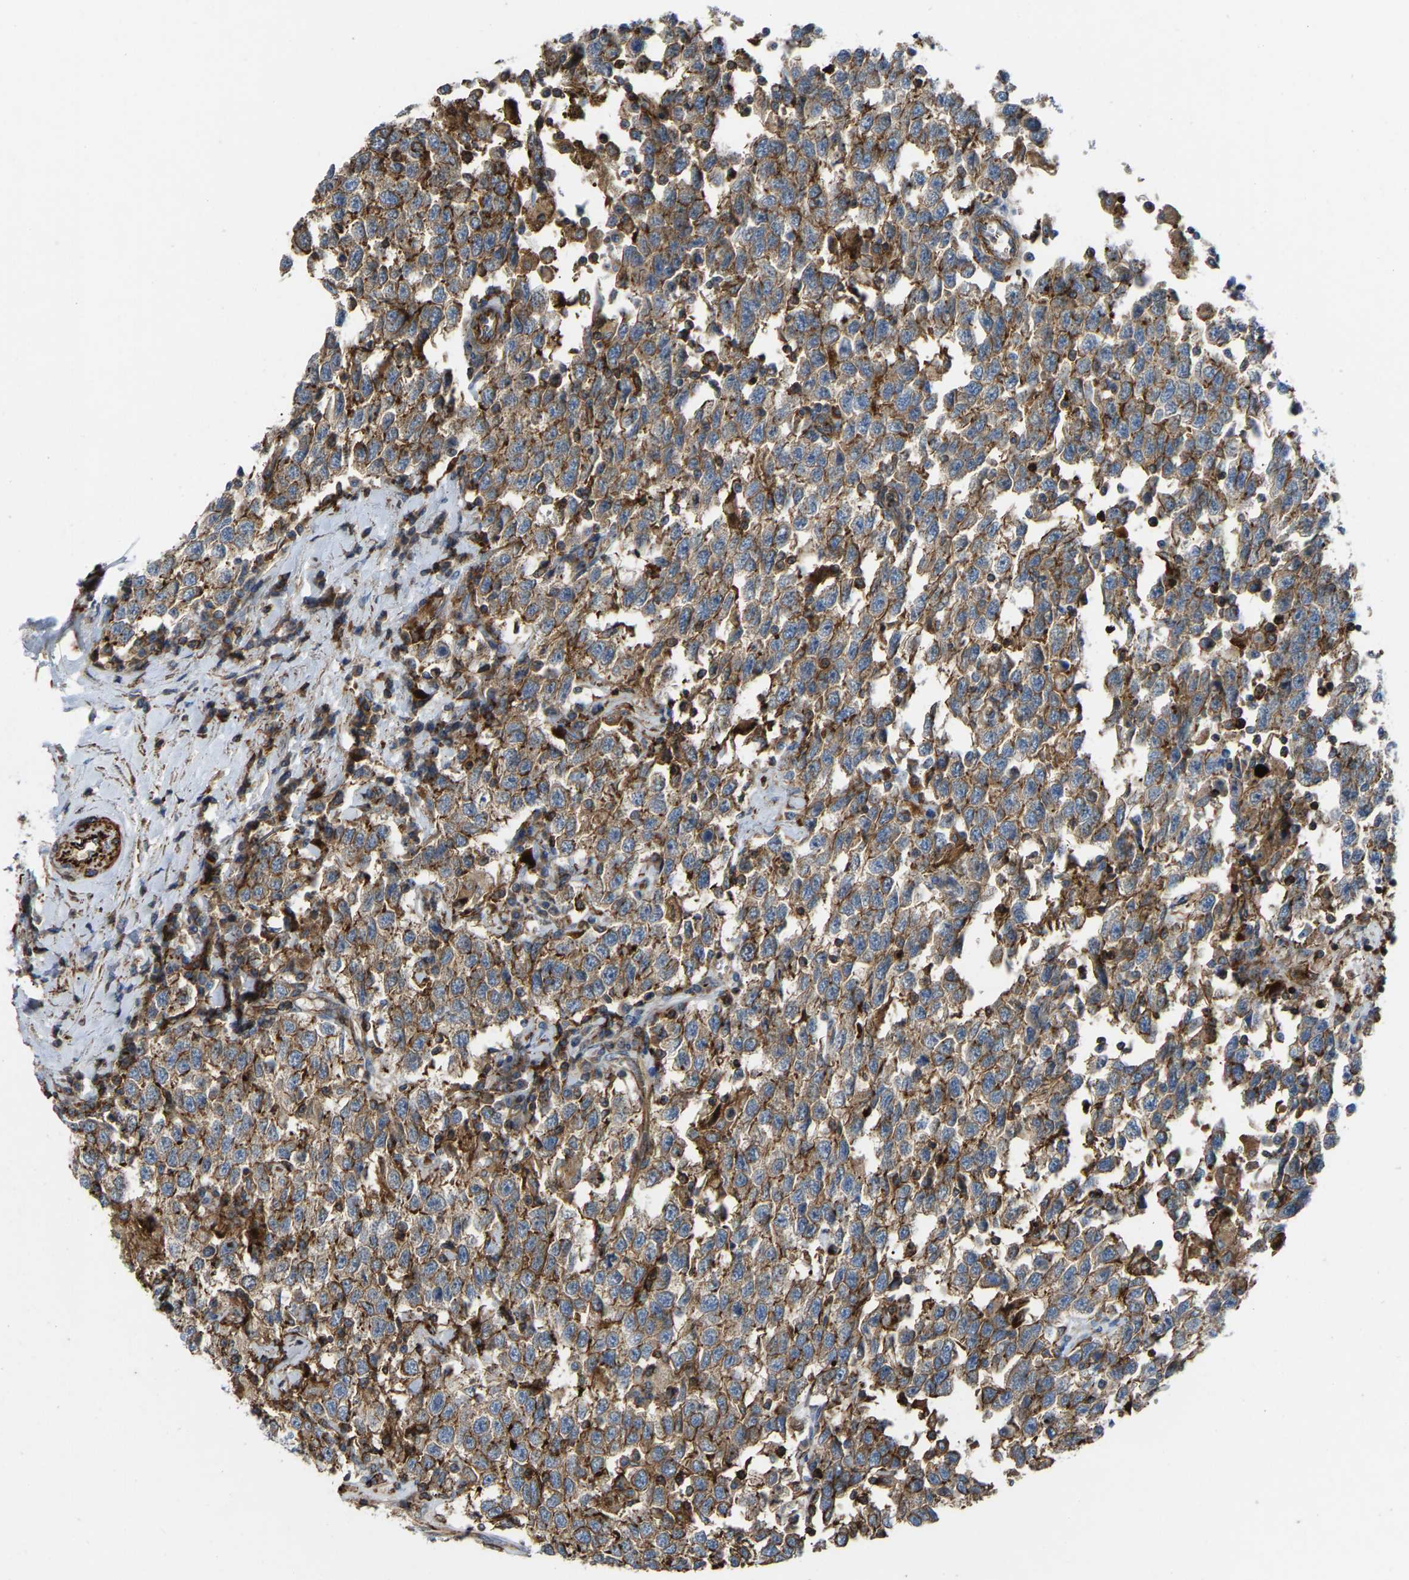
{"staining": {"intensity": "moderate", "quantity": ">75%", "location": "cytoplasmic/membranous"}, "tissue": "testis cancer", "cell_type": "Tumor cells", "image_type": "cancer", "snomed": [{"axis": "morphology", "description": "Seminoma, NOS"}, {"axis": "topography", "description": "Testis"}], "caption": "This is an image of immunohistochemistry (IHC) staining of testis seminoma, which shows moderate expression in the cytoplasmic/membranous of tumor cells.", "gene": "AGPAT2", "patient": {"sex": "male", "age": 41}}